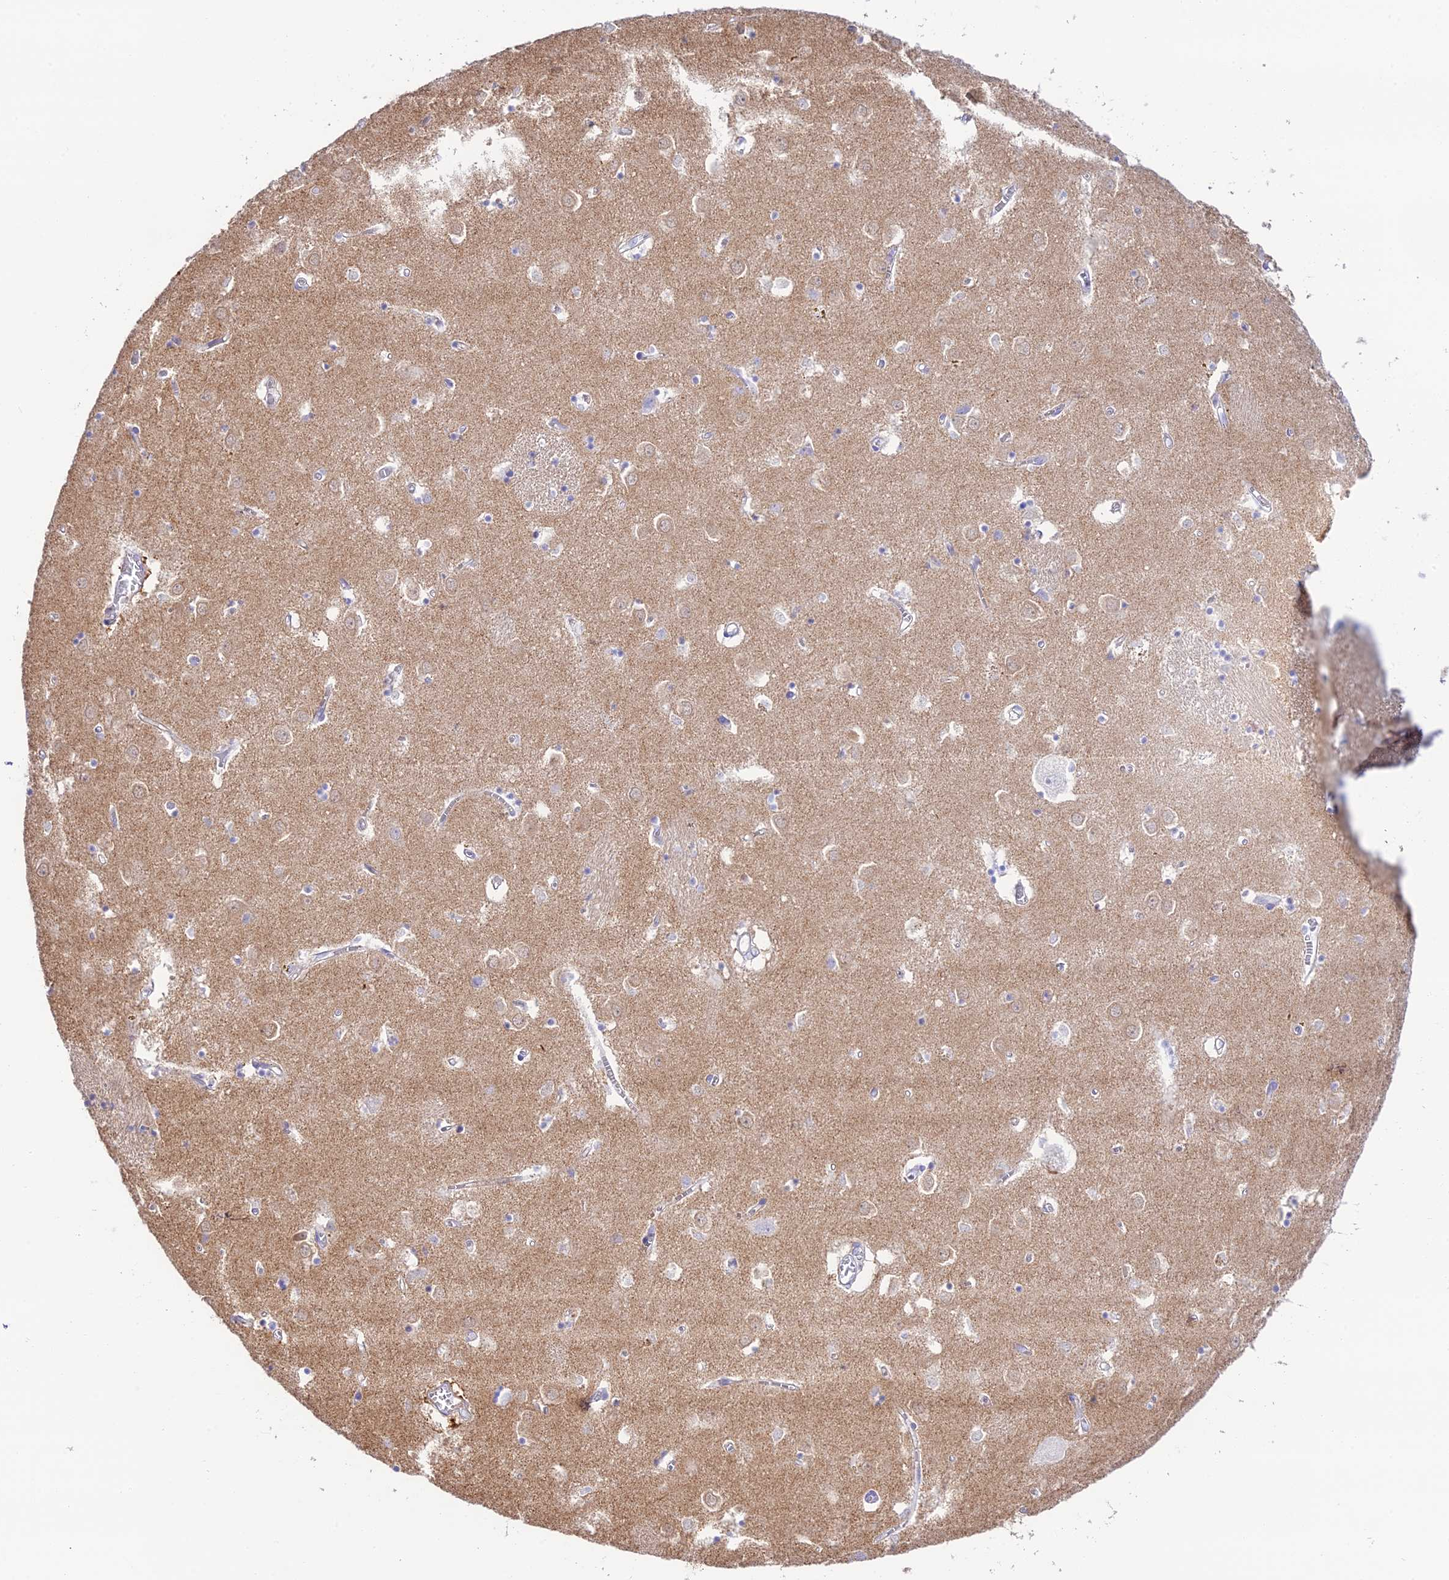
{"staining": {"intensity": "negative", "quantity": "none", "location": "none"}, "tissue": "caudate", "cell_type": "Glial cells", "image_type": "normal", "snomed": [{"axis": "morphology", "description": "Normal tissue, NOS"}, {"axis": "topography", "description": "Lateral ventricle wall"}], "caption": "IHC photomicrograph of normal caudate: caudate stained with DAB reveals no significant protein positivity in glial cells. (Immunohistochemistry, brightfield microscopy, high magnification).", "gene": "NLRP9", "patient": {"sex": "male", "age": 70}}